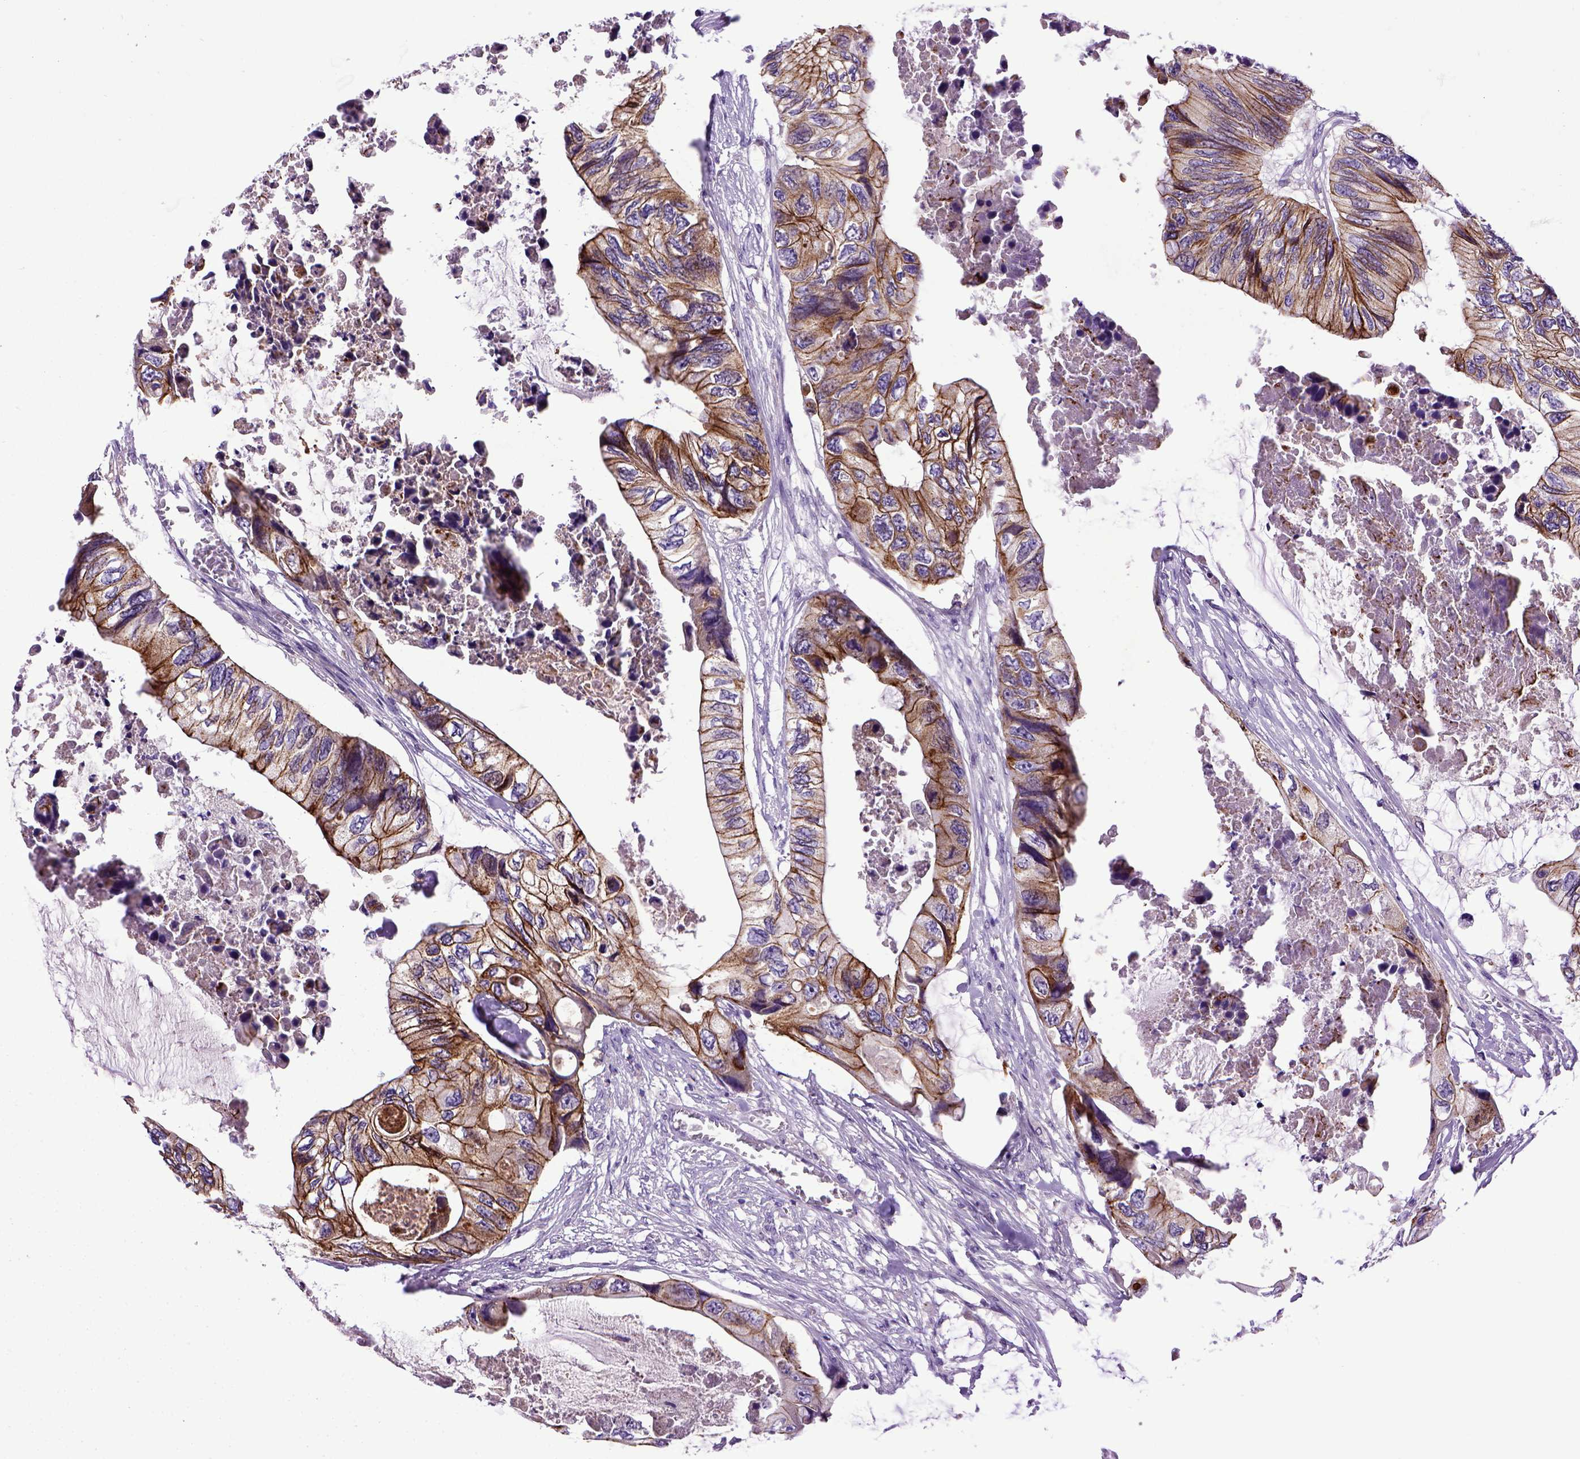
{"staining": {"intensity": "moderate", "quantity": ">75%", "location": "cytoplasmic/membranous"}, "tissue": "colorectal cancer", "cell_type": "Tumor cells", "image_type": "cancer", "snomed": [{"axis": "morphology", "description": "Adenocarcinoma, NOS"}, {"axis": "topography", "description": "Rectum"}], "caption": "A brown stain labels moderate cytoplasmic/membranous positivity of a protein in colorectal adenocarcinoma tumor cells.", "gene": "CDH1", "patient": {"sex": "male", "age": 63}}